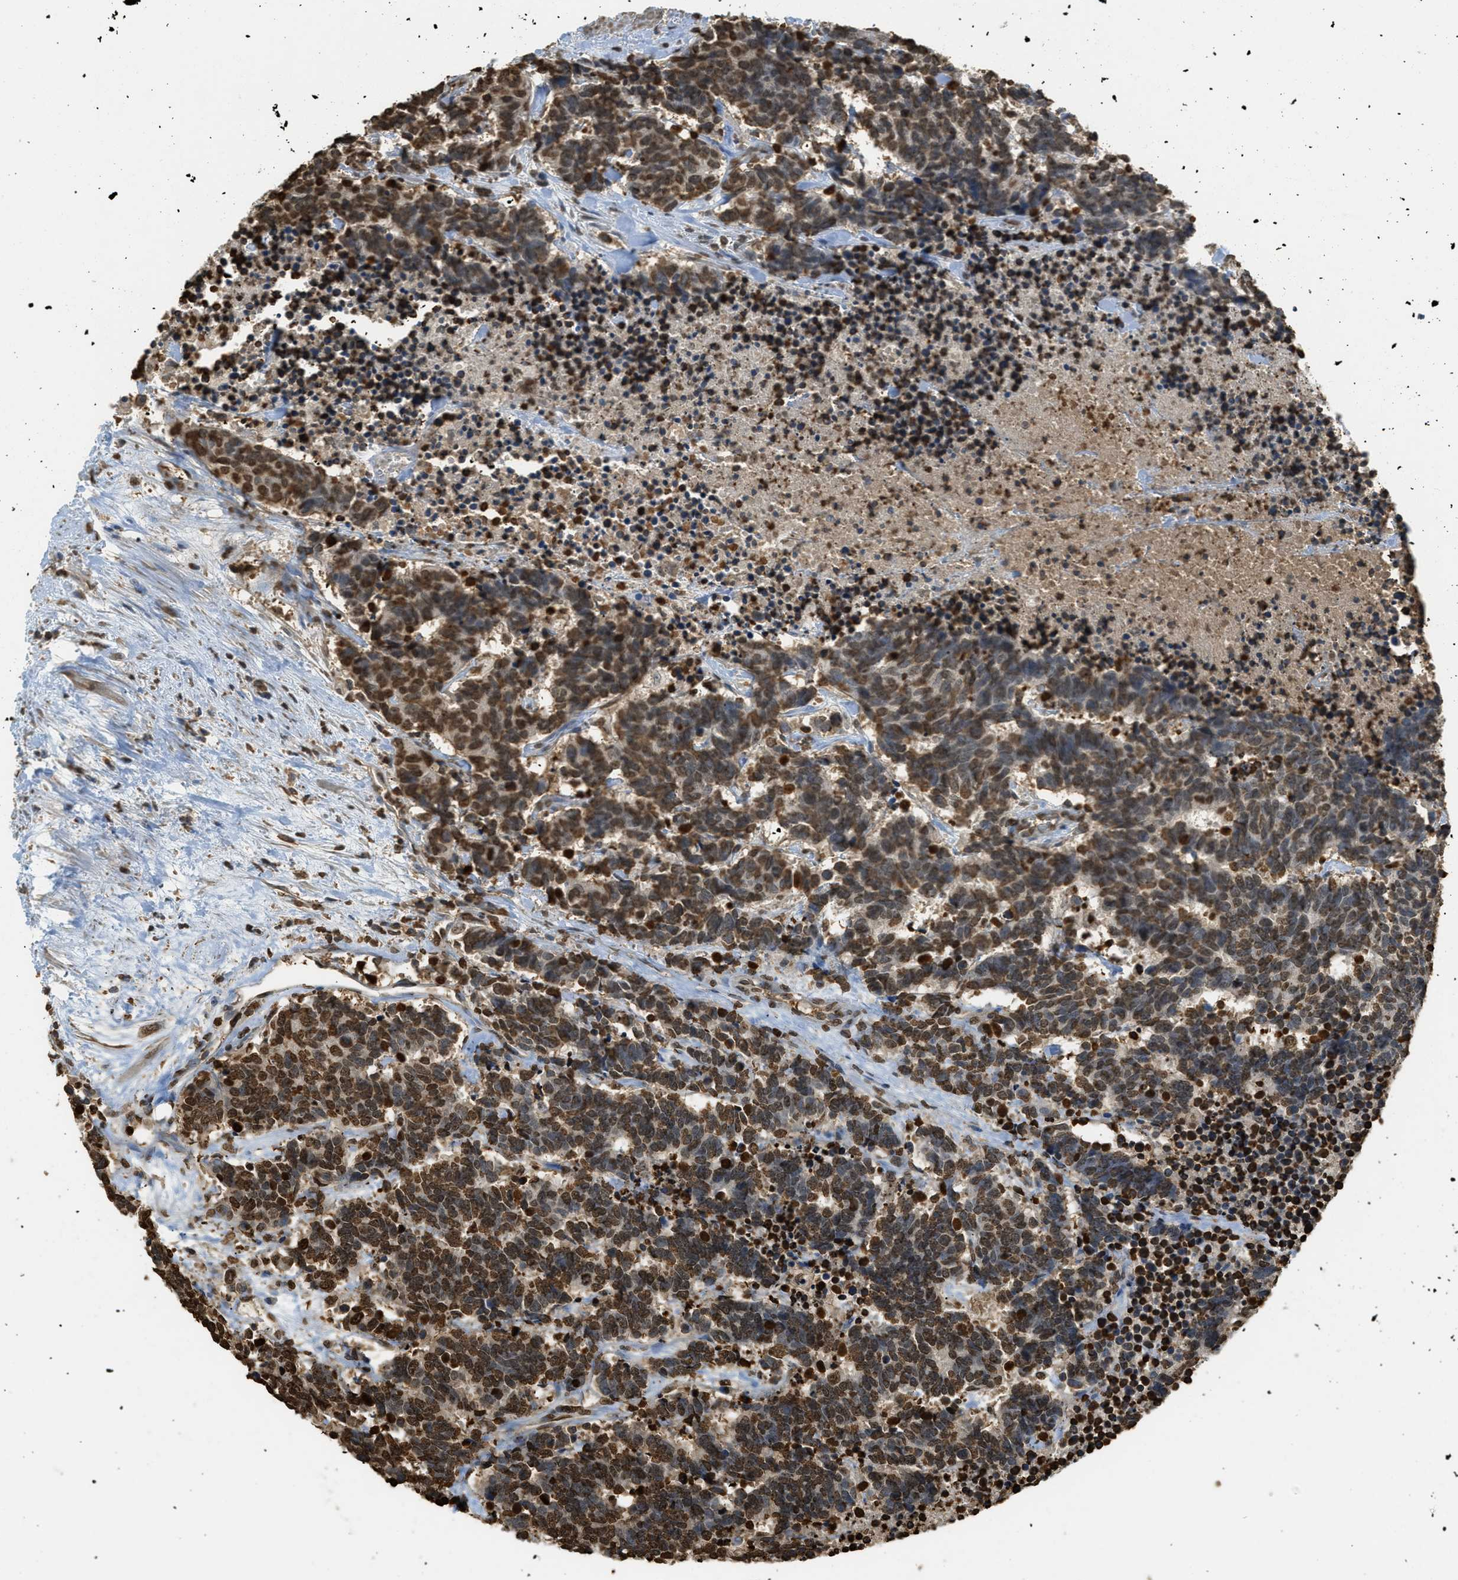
{"staining": {"intensity": "strong", "quantity": ">75%", "location": "cytoplasmic/membranous,nuclear"}, "tissue": "carcinoid", "cell_type": "Tumor cells", "image_type": "cancer", "snomed": [{"axis": "morphology", "description": "Carcinoma, NOS"}, {"axis": "morphology", "description": "Carcinoid, malignant, NOS"}, {"axis": "topography", "description": "Urinary bladder"}], "caption": "The micrograph reveals immunohistochemical staining of carcinoid. There is strong cytoplasmic/membranous and nuclear expression is present in approximately >75% of tumor cells. The staining was performed using DAB (3,3'-diaminobenzidine) to visualize the protein expression in brown, while the nuclei were stained in blue with hematoxylin (Magnification: 20x).", "gene": "NR5A2", "patient": {"sex": "male", "age": 57}}